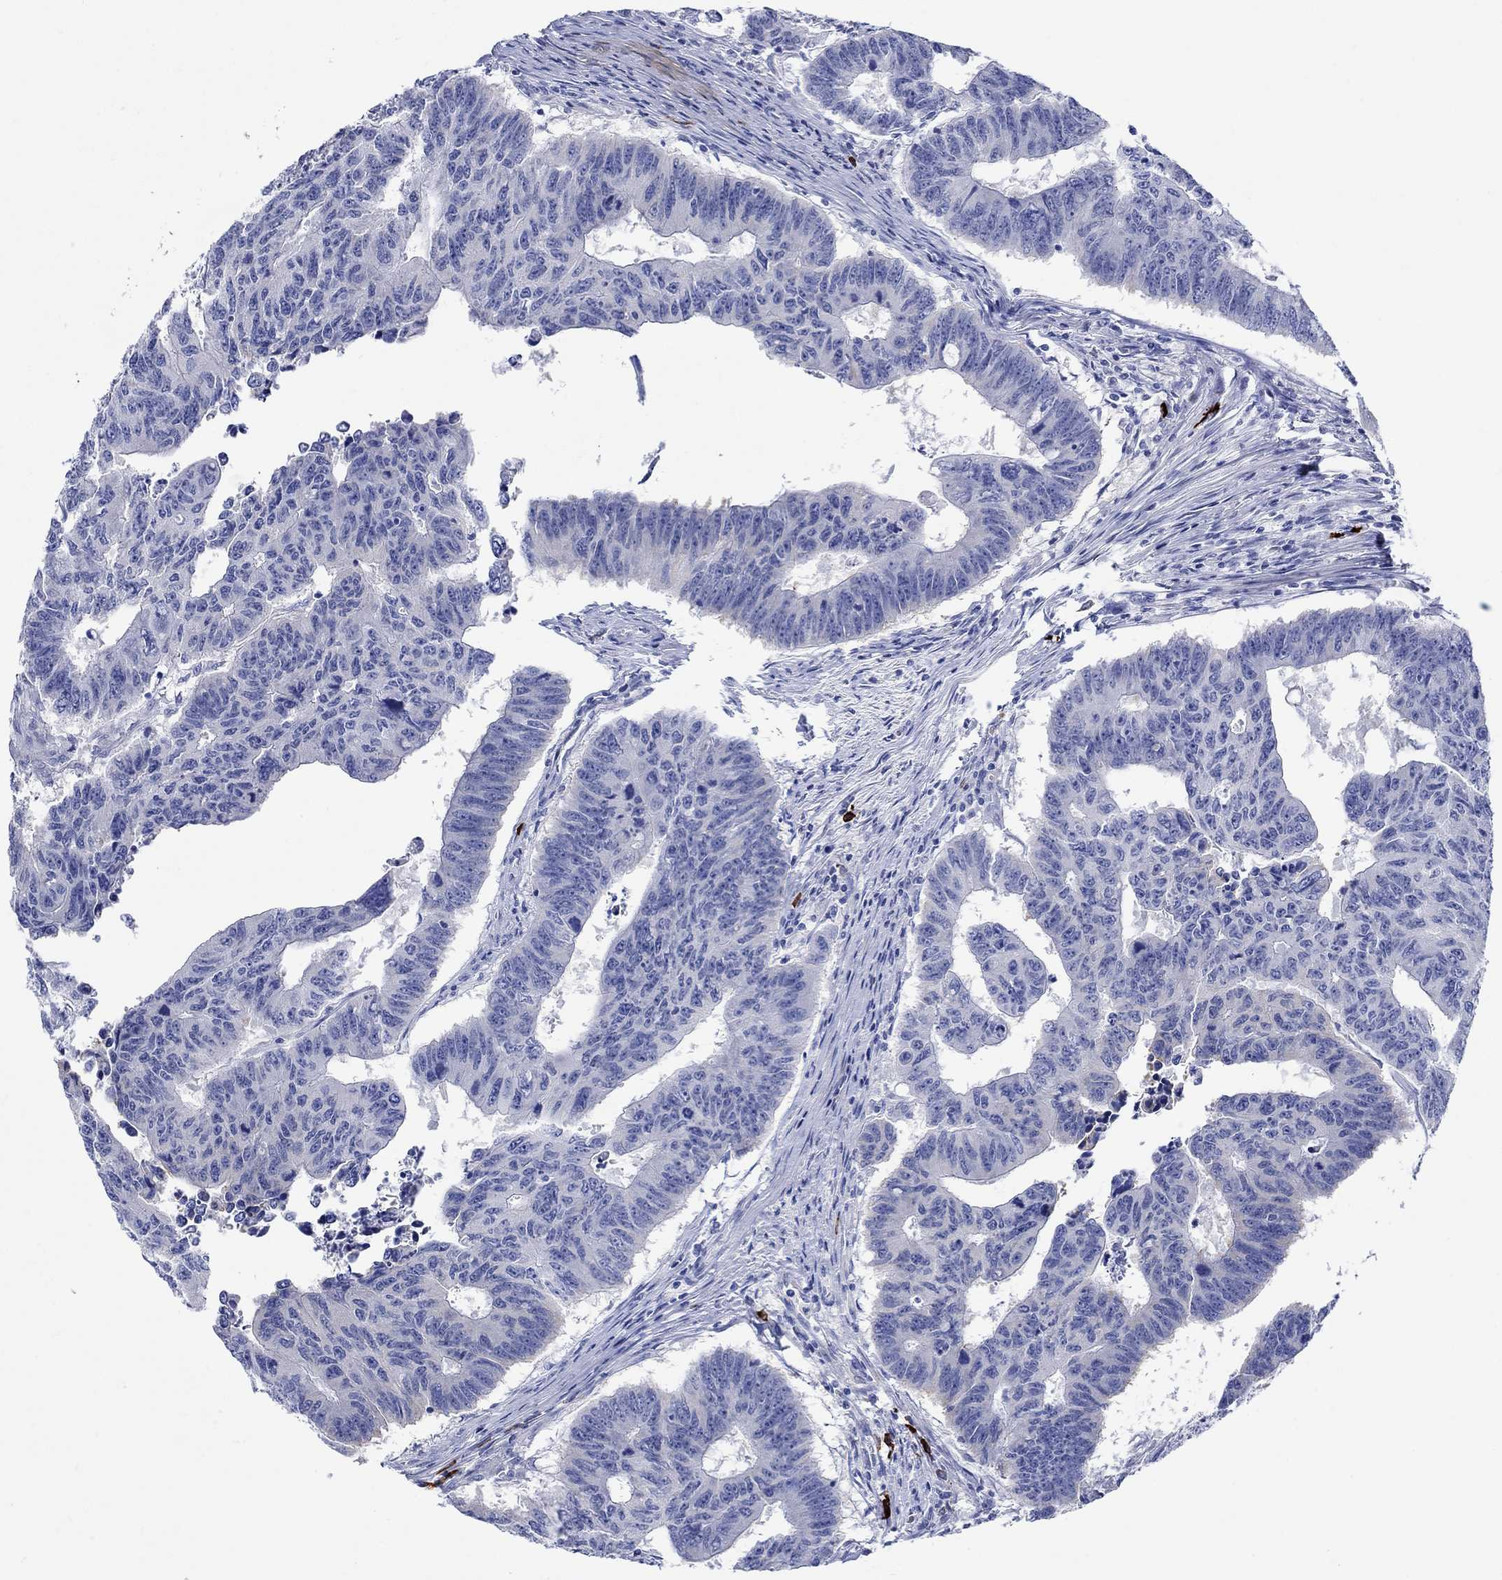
{"staining": {"intensity": "negative", "quantity": "none", "location": "none"}, "tissue": "colorectal cancer", "cell_type": "Tumor cells", "image_type": "cancer", "snomed": [{"axis": "morphology", "description": "Adenocarcinoma, NOS"}, {"axis": "topography", "description": "Appendix"}, {"axis": "topography", "description": "Colon"}, {"axis": "topography", "description": "Cecum"}, {"axis": "topography", "description": "Colon asc"}], "caption": "DAB immunohistochemical staining of colorectal adenocarcinoma shows no significant positivity in tumor cells.", "gene": "P2RY6", "patient": {"sex": "female", "age": 85}}